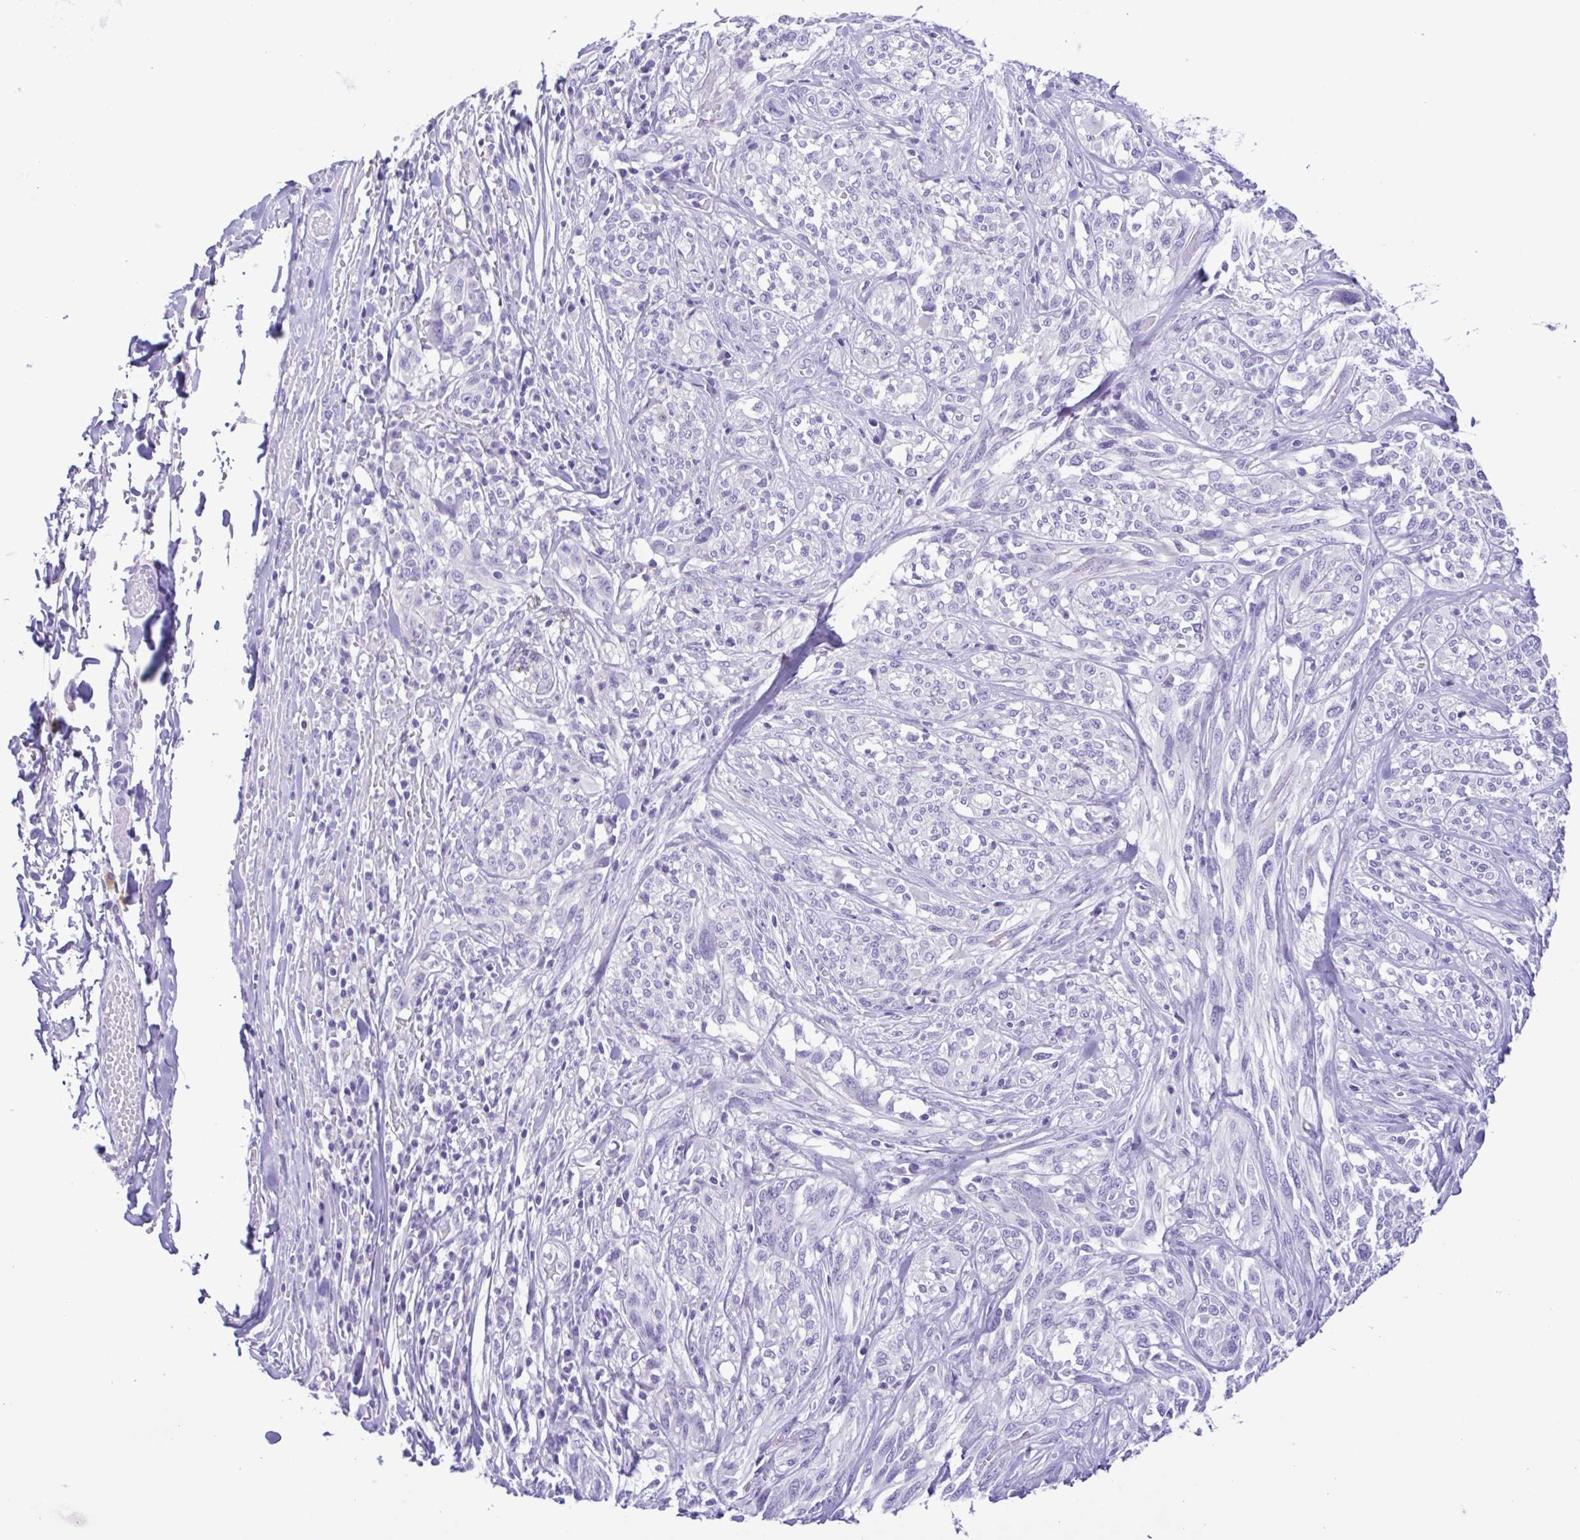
{"staining": {"intensity": "negative", "quantity": "none", "location": "none"}, "tissue": "melanoma", "cell_type": "Tumor cells", "image_type": "cancer", "snomed": [{"axis": "morphology", "description": "Malignant melanoma, NOS"}, {"axis": "topography", "description": "Skin"}], "caption": "Micrograph shows no protein expression in tumor cells of malignant melanoma tissue.", "gene": "SPATA16", "patient": {"sex": "female", "age": 91}}